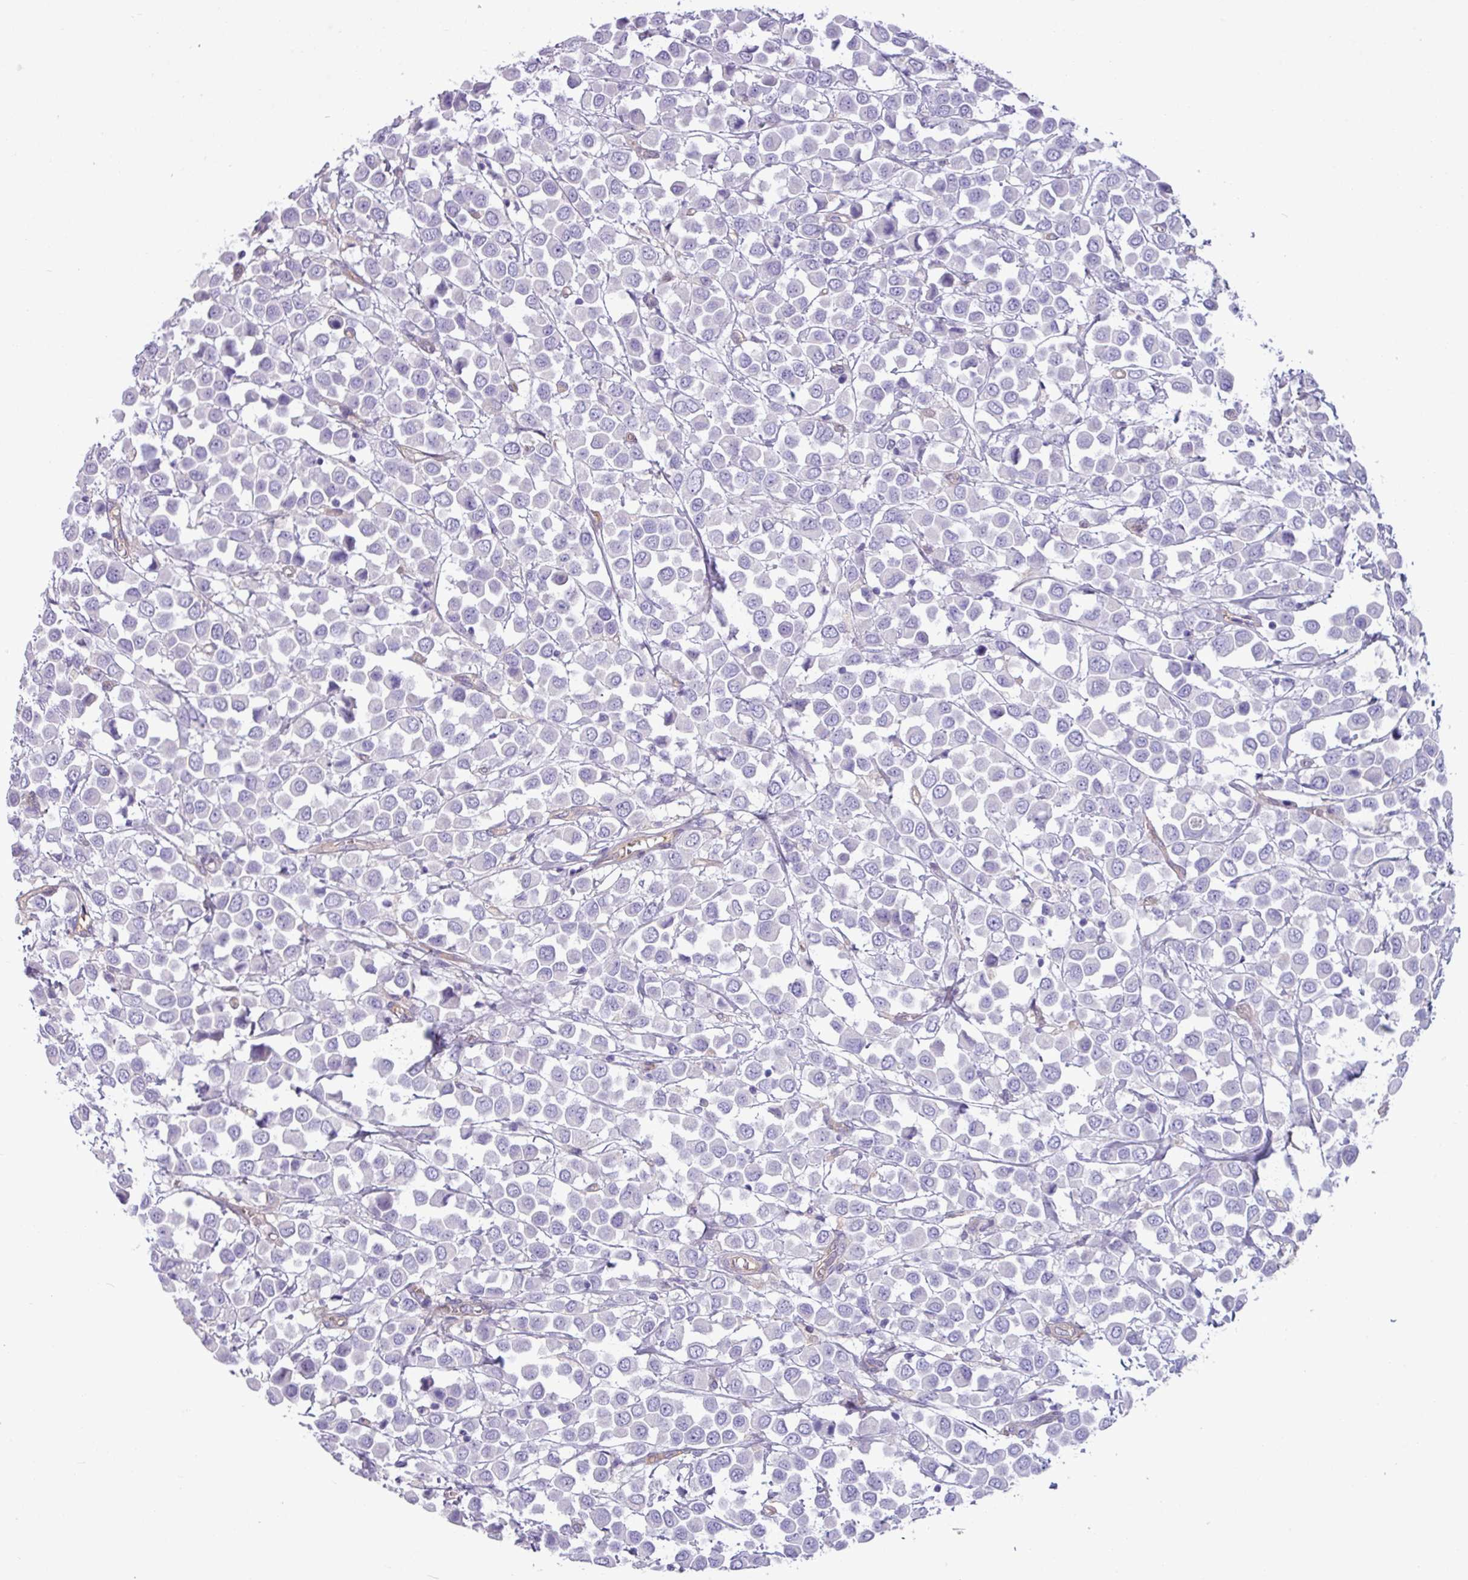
{"staining": {"intensity": "negative", "quantity": "none", "location": "none"}, "tissue": "breast cancer", "cell_type": "Tumor cells", "image_type": "cancer", "snomed": [{"axis": "morphology", "description": "Duct carcinoma"}, {"axis": "topography", "description": "Breast"}], "caption": "This is an immunohistochemistry (IHC) photomicrograph of breast intraductal carcinoma. There is no positivity in tumor cells.", "gene": "KIRREL3", "patient": {"sex": "female", "age": 61}}